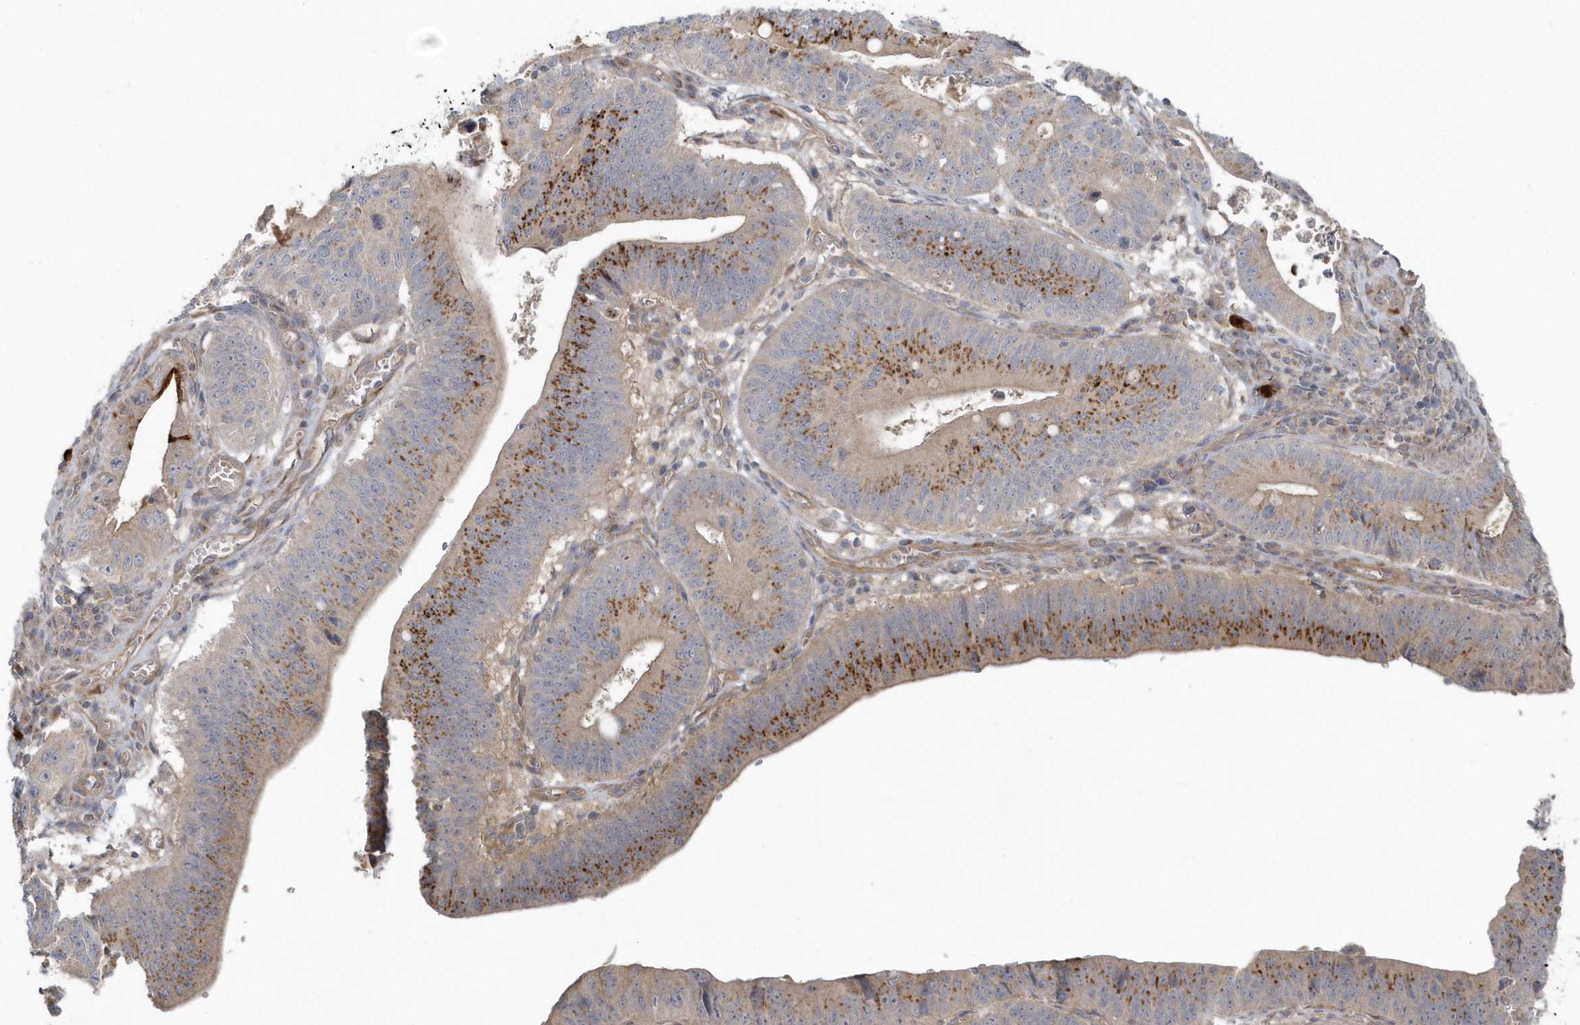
{"staining": {"intensity": "strong", "quantity": "25%-75%", "location": "cytoplasmic/membranous"}, "tissue": "stomach cancer", "cell_type": "Tumor cells", "image_type": "cancer", "snomed": [{"axis": "morphology", "description": "Adenocarcinoma, NOS"}, {"axis": "topography", "description": "Stomach"}], "caption": "DAB (3,3'-diaminobenzidine) immunohistochemical staining of human adenocarcinoma (stomach) displays strong cytoplasmic/membranous protein expression in approximately 25%-75% of tumor cells.", "gene": "ACTR1A", "patient": {"sex": "male", "age": 59}}